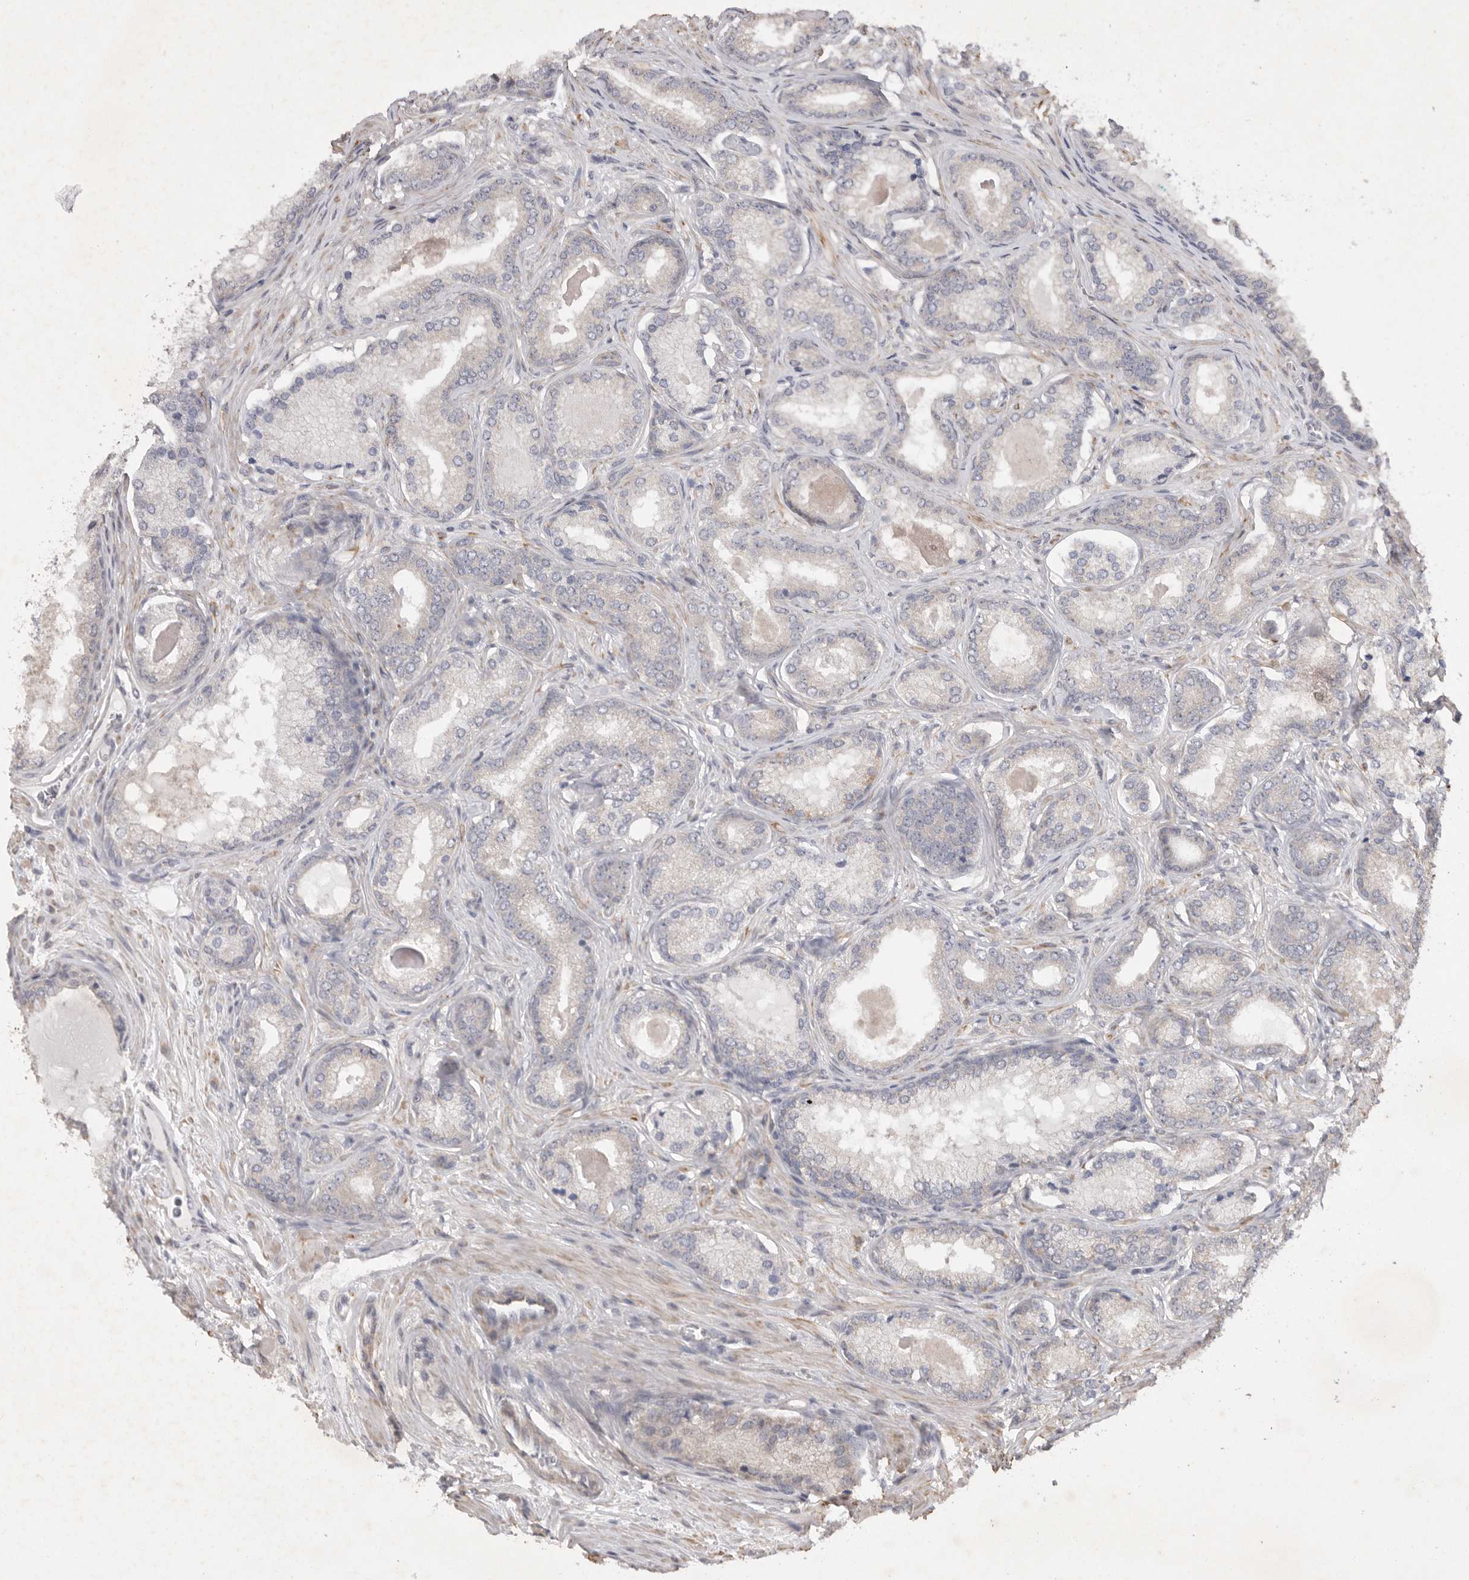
{"staining": {"intensity": "negative", "quantity": "none", "location": "none"}, "tissue": "prostate cancer", "cell_type": "Tumor cells", "image_type": "cancer", "snomed": [{"axis": "morphology", "description": "Adenocarcinoma, Low grade"}, {"axis": "topography", "description": "Prostate"}], "caption": "Human prostate cancer stained for a protein using IHC displays no staining in tumor cells.", "gene": "EDEM3", "patient": {"sex": "male", "age": 70}}